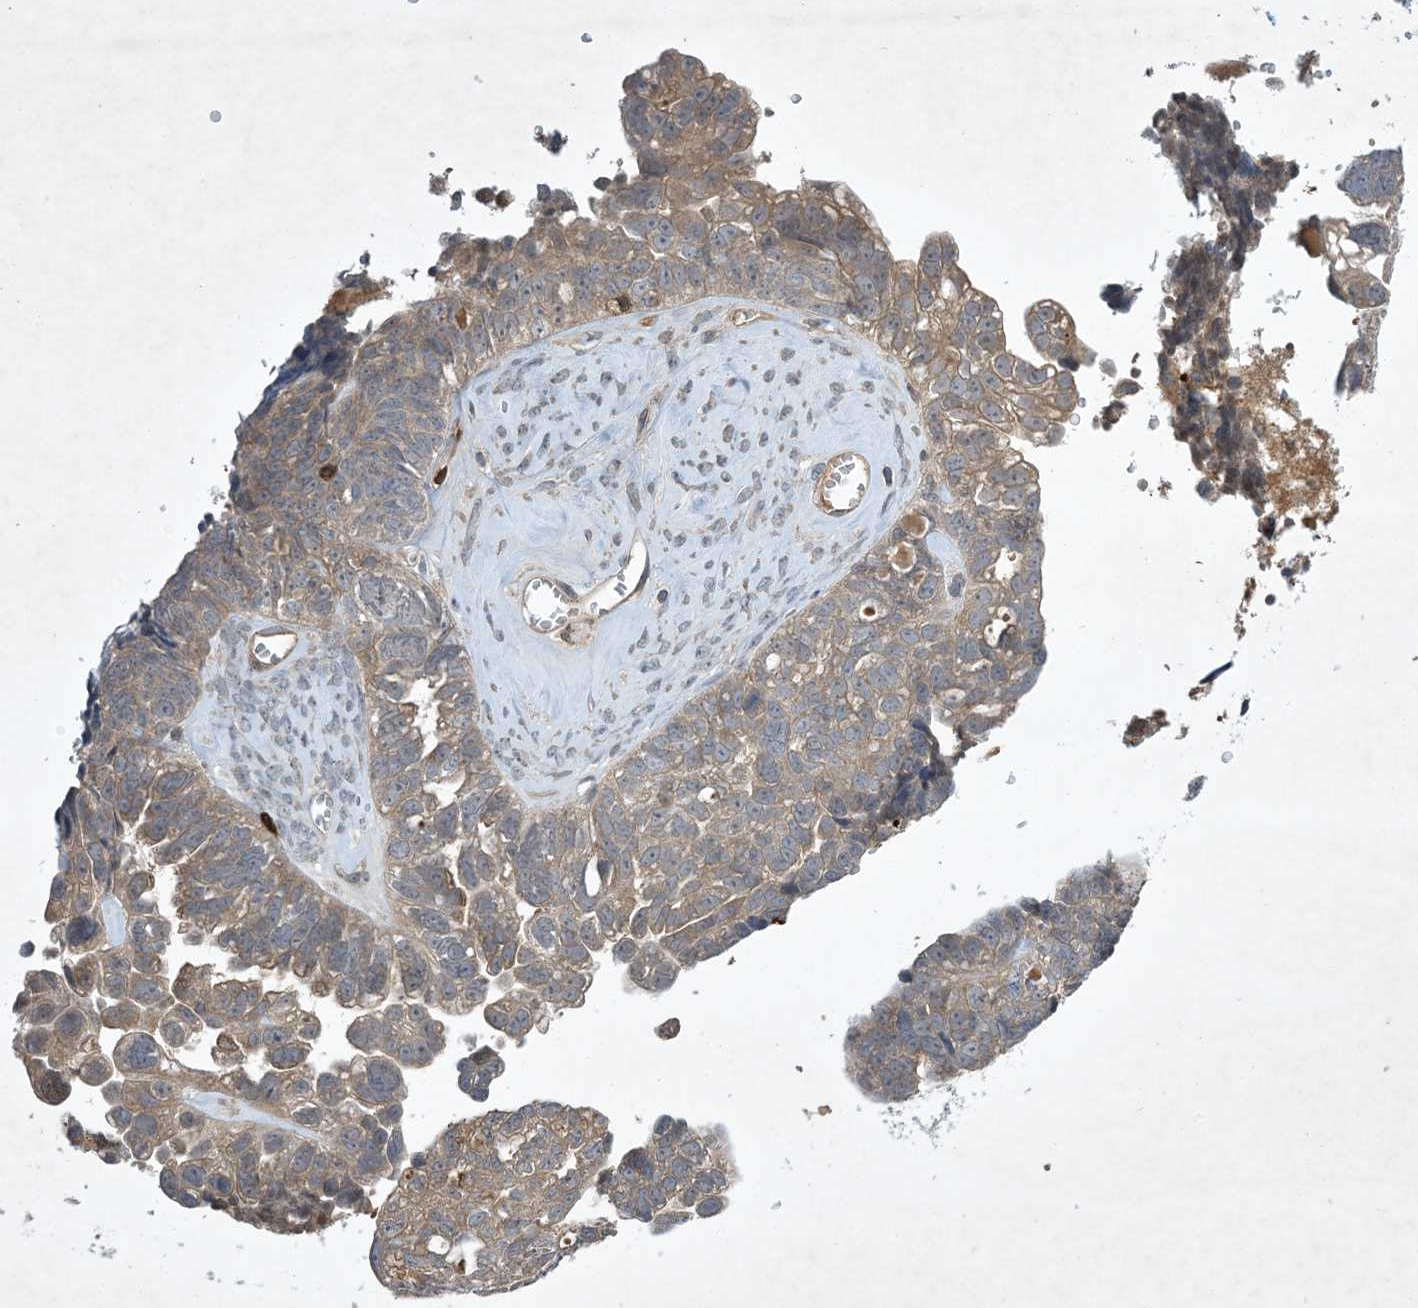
{"staining": {"intensity": "weak", "quantity": "25%-75%", "location": "cytoplasmic/membranous"}, "tissue": "ovarian cancer", "cell_type": "Tumor cells", "image_type": "cancer", "snomed": [{"axis": "morphology", "description": "Cystadenocarcinoma, serous, NOS"}, {"axis": "topography", "description": "Ovary"}], "caption": "A low amount of weak cytoplasmic/membranous staining is identified in approximately 25%-75% of tumor cells in ovarian cancer tissue. (brown staining indicates protein expression, while blue staining denotes nuclei).", "gene": "AK9", "patient": {"sex": "female", "age": 79}}